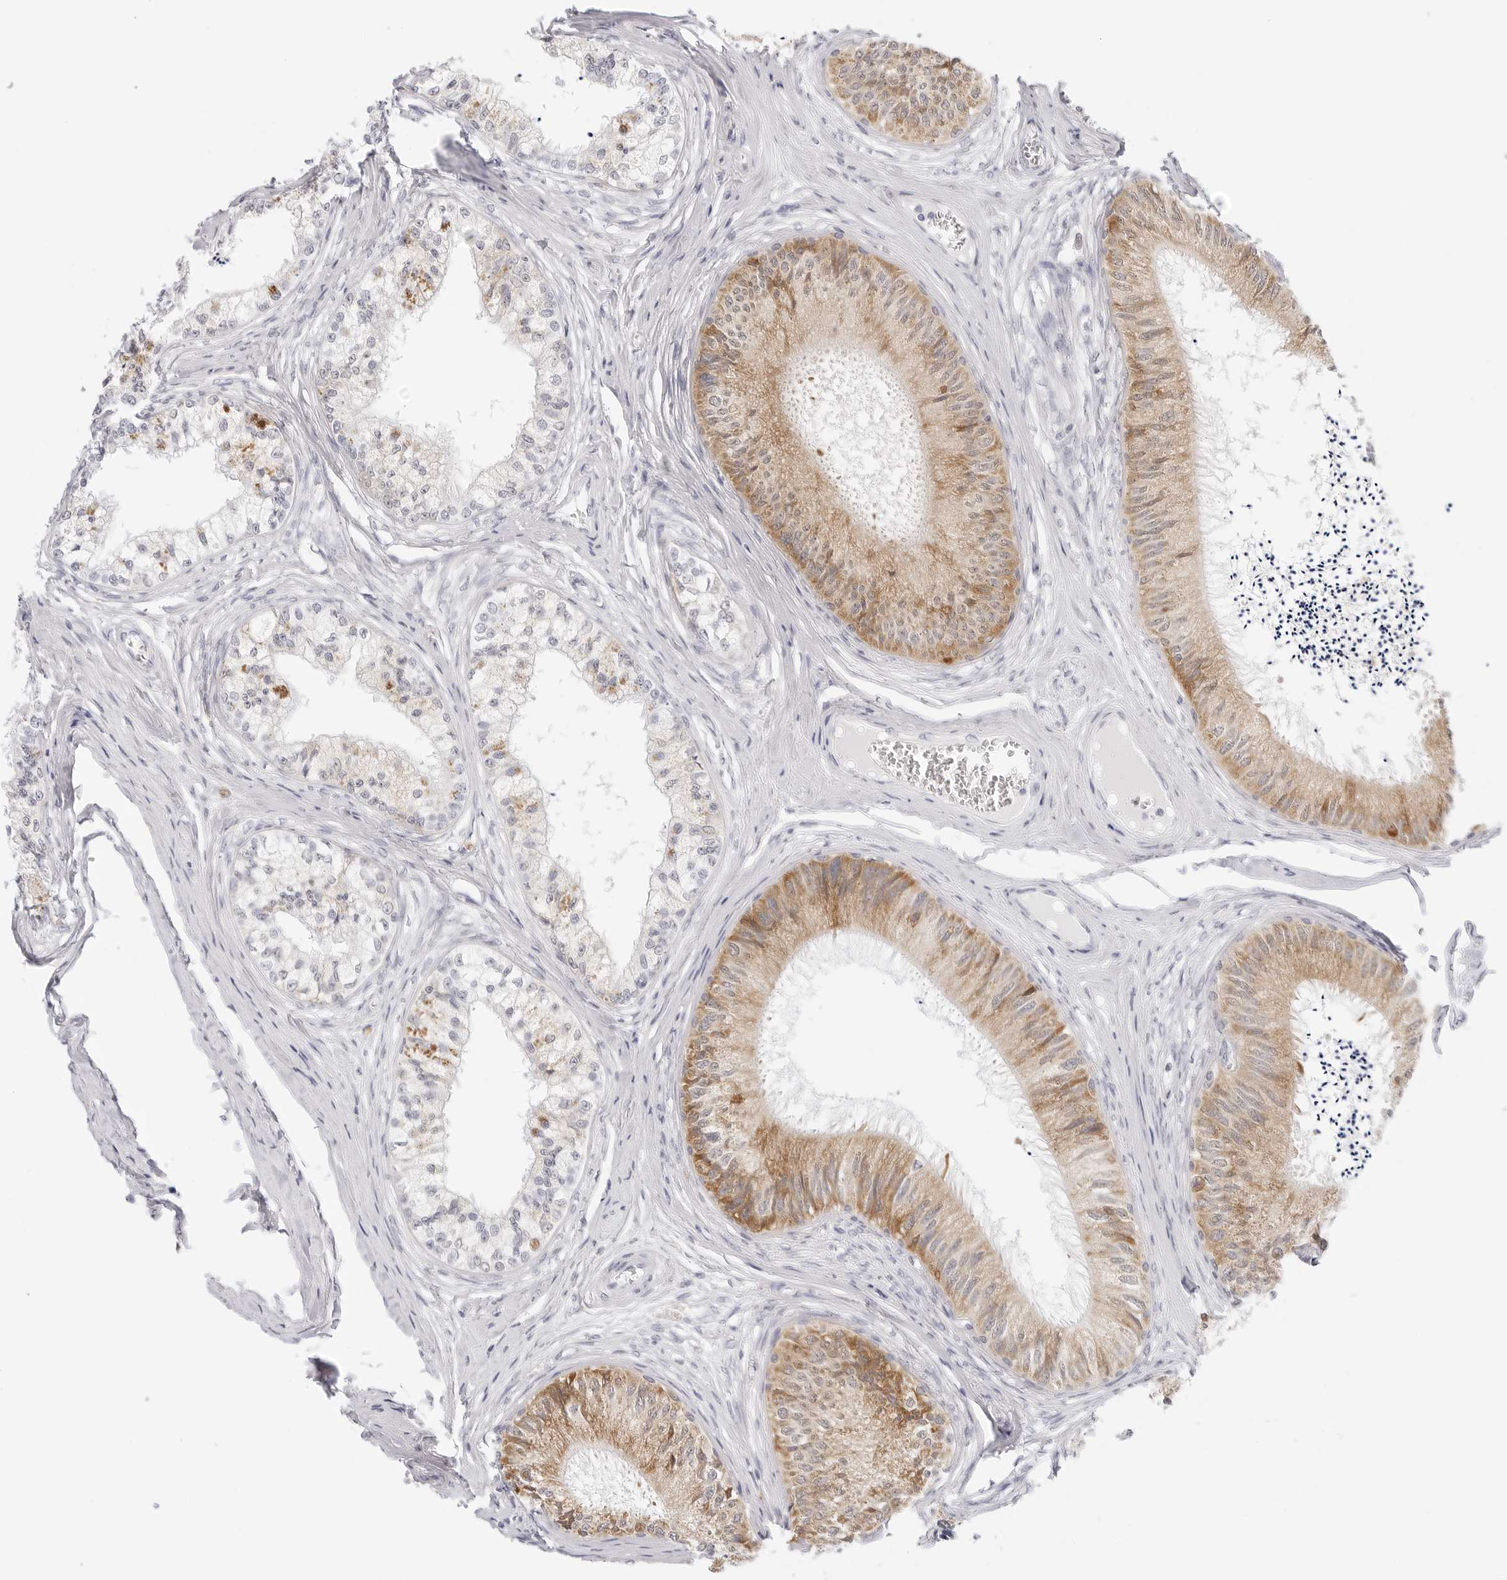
{"staining": {"intensity": "moderate", "quantity": "25%-75%", "location": "cytoplasmic/membranous"}, "tissue": "epididymis", "cell_type": "Glandular cells", "image_type": "normal", "snomed": [{"axis": "morphology", "description": "Normal tissue, NOS"}, {"axis": "topography", "description": "Epididymis"}], "caption": "This histopathology image exhibits immunohistochemistry (IHC) staining of unremarkable human epididymis, with medium moderate cytoplasmic/membranous positivity in approximately 25%-75% of glandular cells.", "gene": "THEM4", "patient": {"sex": "male", "age": 79}}